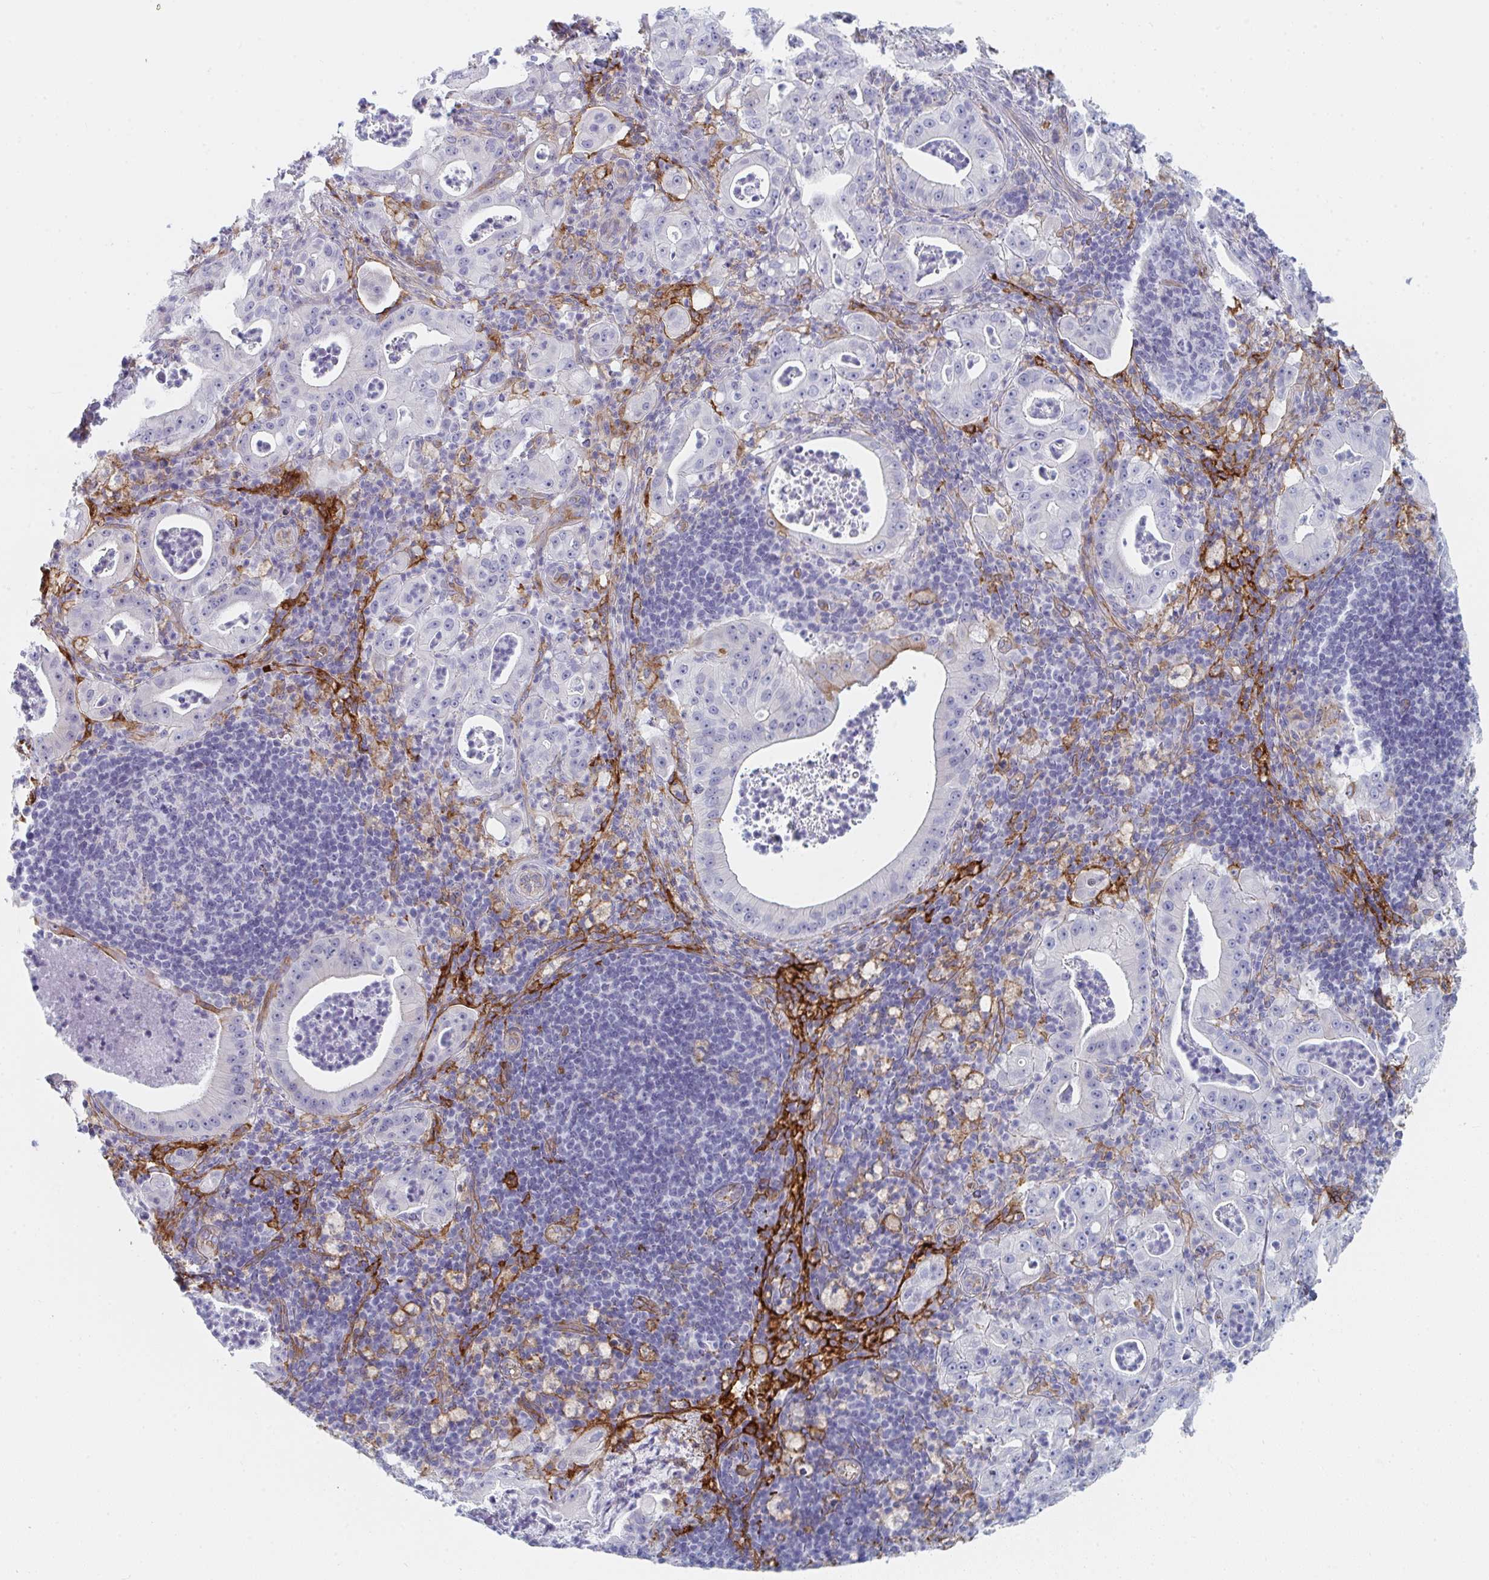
{"staining": {"intensity": "negative", "quantity": "none", "location": "none"}, "tissue": "pancreatic cancer", "cell_type": "Tumor cells", "image_type": "cancer", "snomed": [{"axis": "morphology", "description": "Adenocarcinoma, NOS"}, {"axis": "topography", "description": "Pancreas"}], "caption": "IHC image of neoplastic tissue: human pancreatic cancer (adenocarcinoma) stained with DAB (3,3'-diaminobenzidine) displays no significant protein staining in tumor cells. (DAB (3,3'-diaminobenzidine) immunohistochemistry visualized using brightfield microscopy, high magnification).", "gene": "DAB2", "patient": {"sex": "male", "age": 71}}